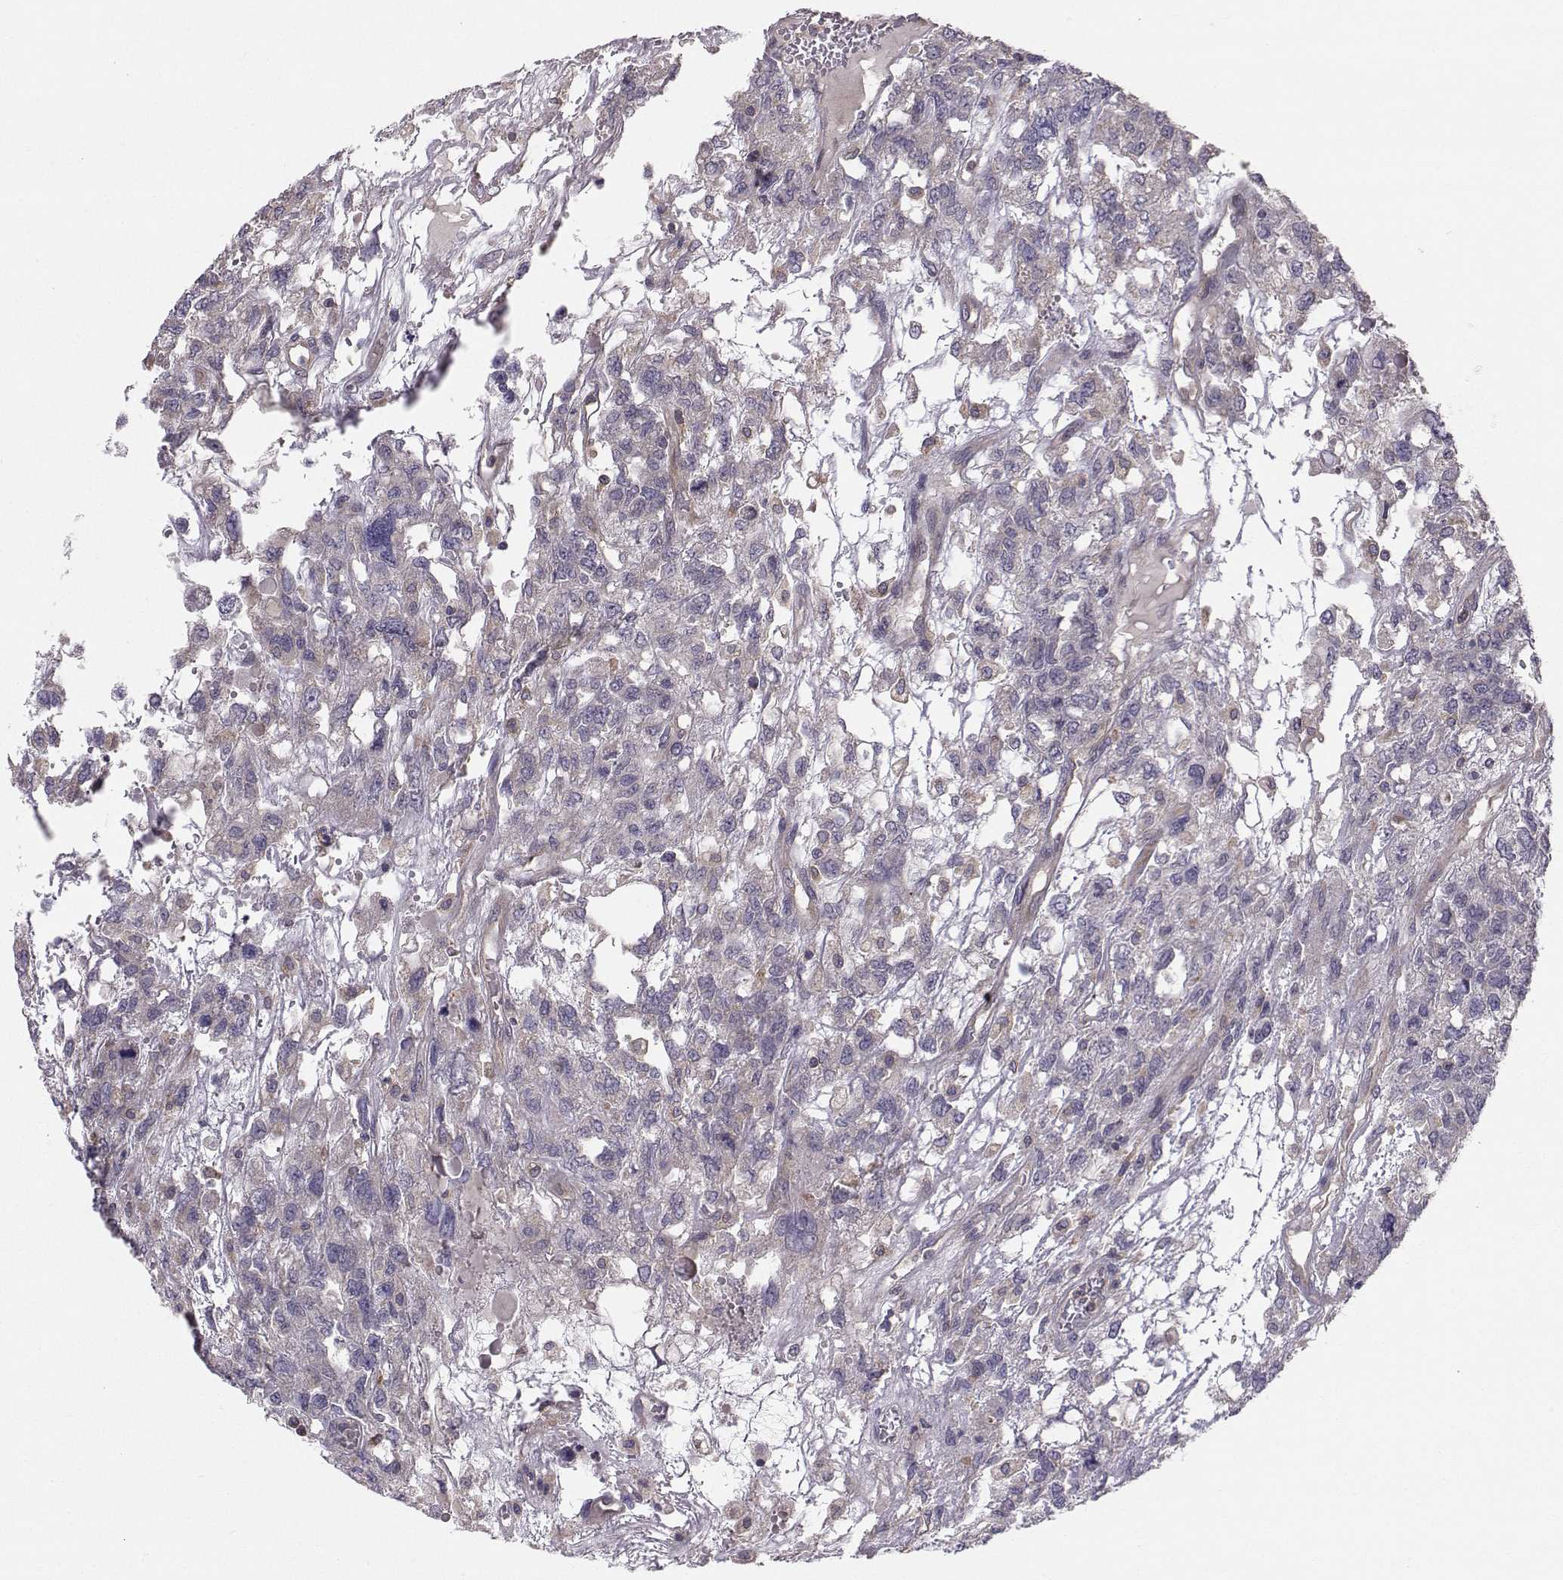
{"staining": {"intensity": "weak", "quantity": "25%-75%", "location": "cytoplasmic/membranous"}, "tissue": "testis cancer", "cell_type": "Tumor cells", "image_type": "cancer", "snomed": [{"axis": "morphology", "description": "Seminoma, NOS"}, {"axis": "topography", "description": "Testis"}], "caption": "Protein staining of testis cancer tissue demonstrates weak cytoplasmic/membranous staining in about 25%-75% of tumor cells. Nuclei are stained in blue.", "gene": "PEX5L", "patient": {"sex": "male", "age": 52}}